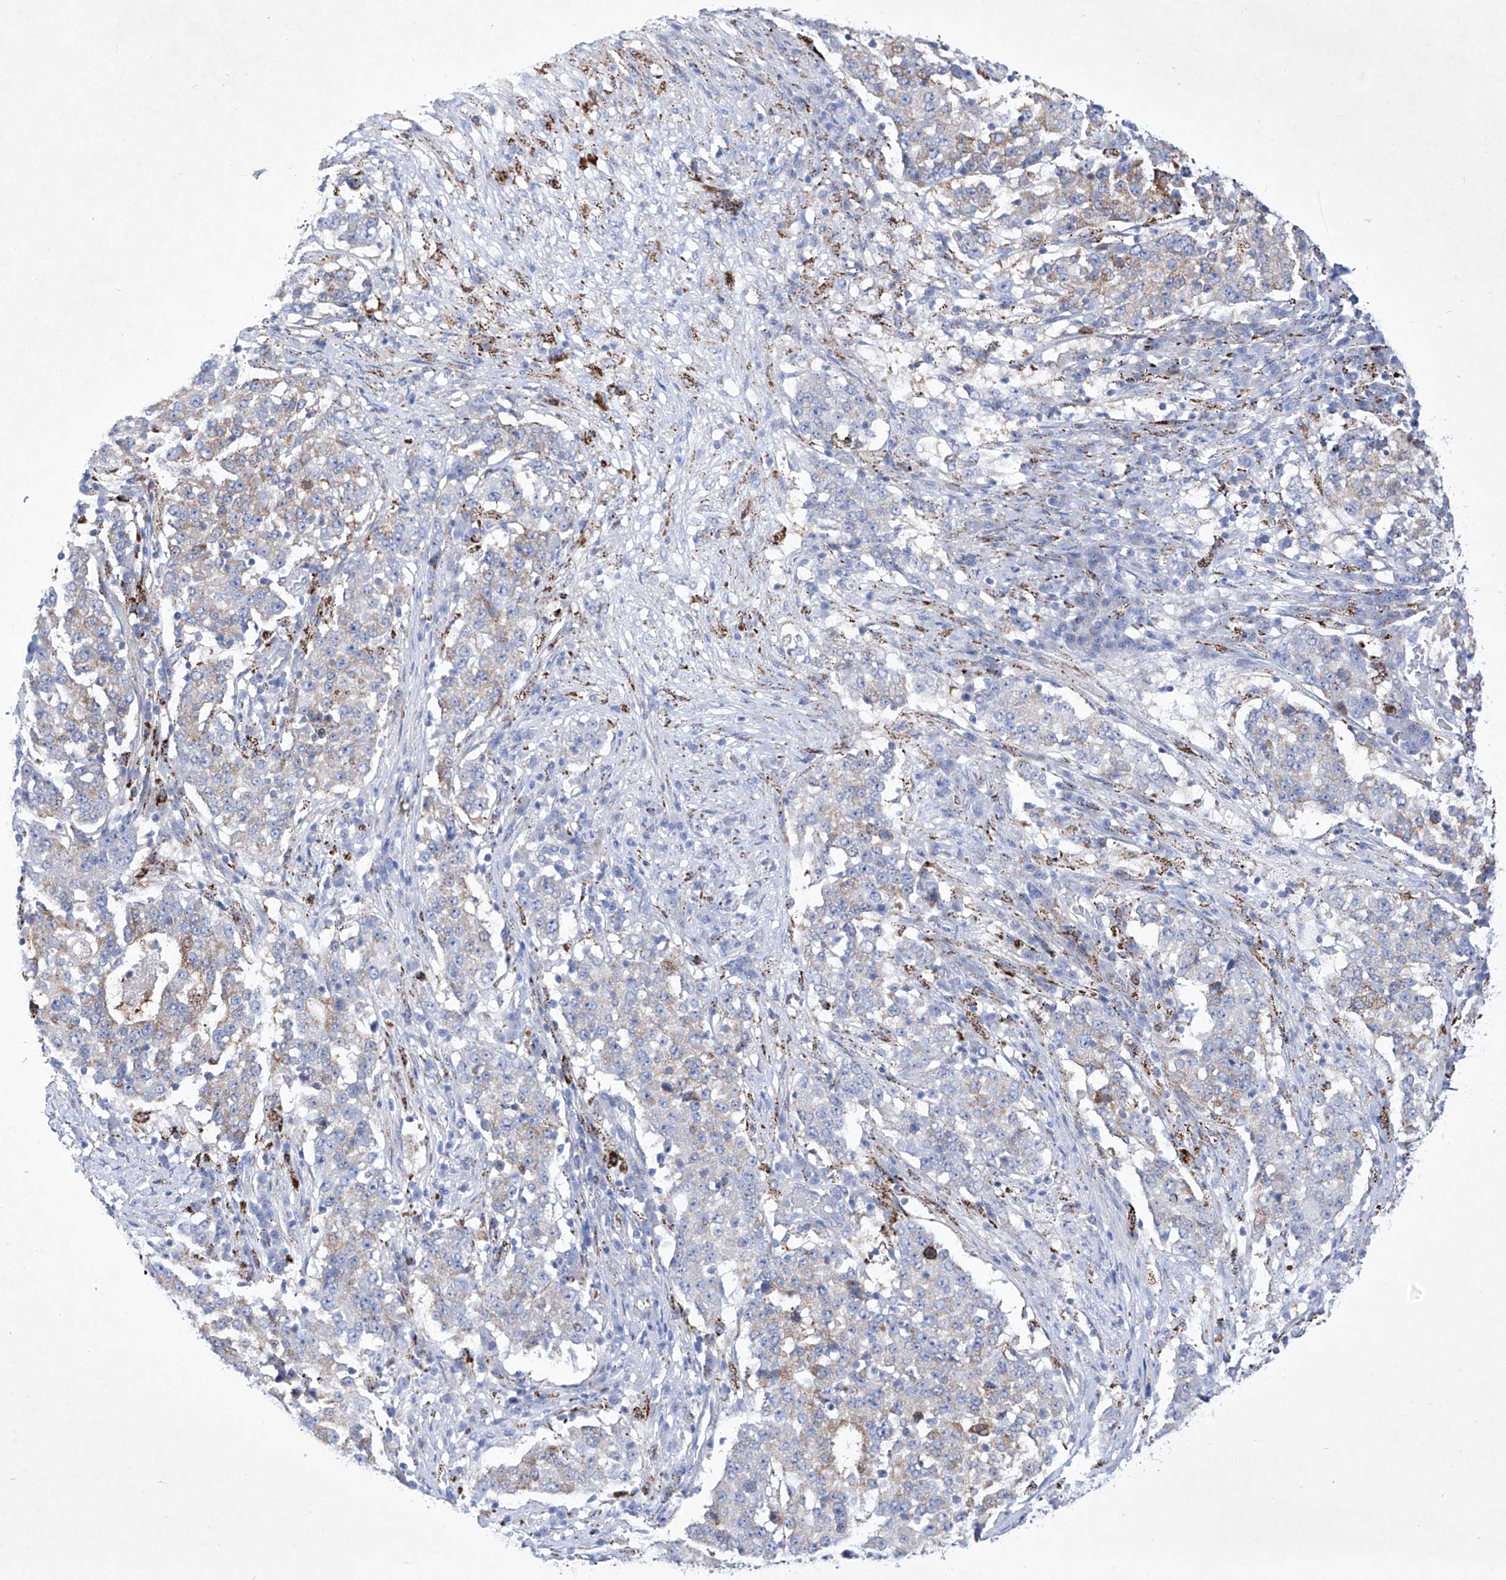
{"staining": {"intensity": "weak", "quantity": "<25%", "location": "cytoplasmic/membranous"}, "tissue": "stomach cancer", "cell_type": "Tumor cells", "image_type": "cancer", "snomed": [{"axis": "morphology", "description": "Adenocarcinoma, NOS"}, {"axis": "topography", "description": "Stomach"}], "caption": "Tumor cells show no significant staining in adenocarcinoma (stomach).", "gene": "C1orf87", "patient": {"sex": "male", "age": 59}}